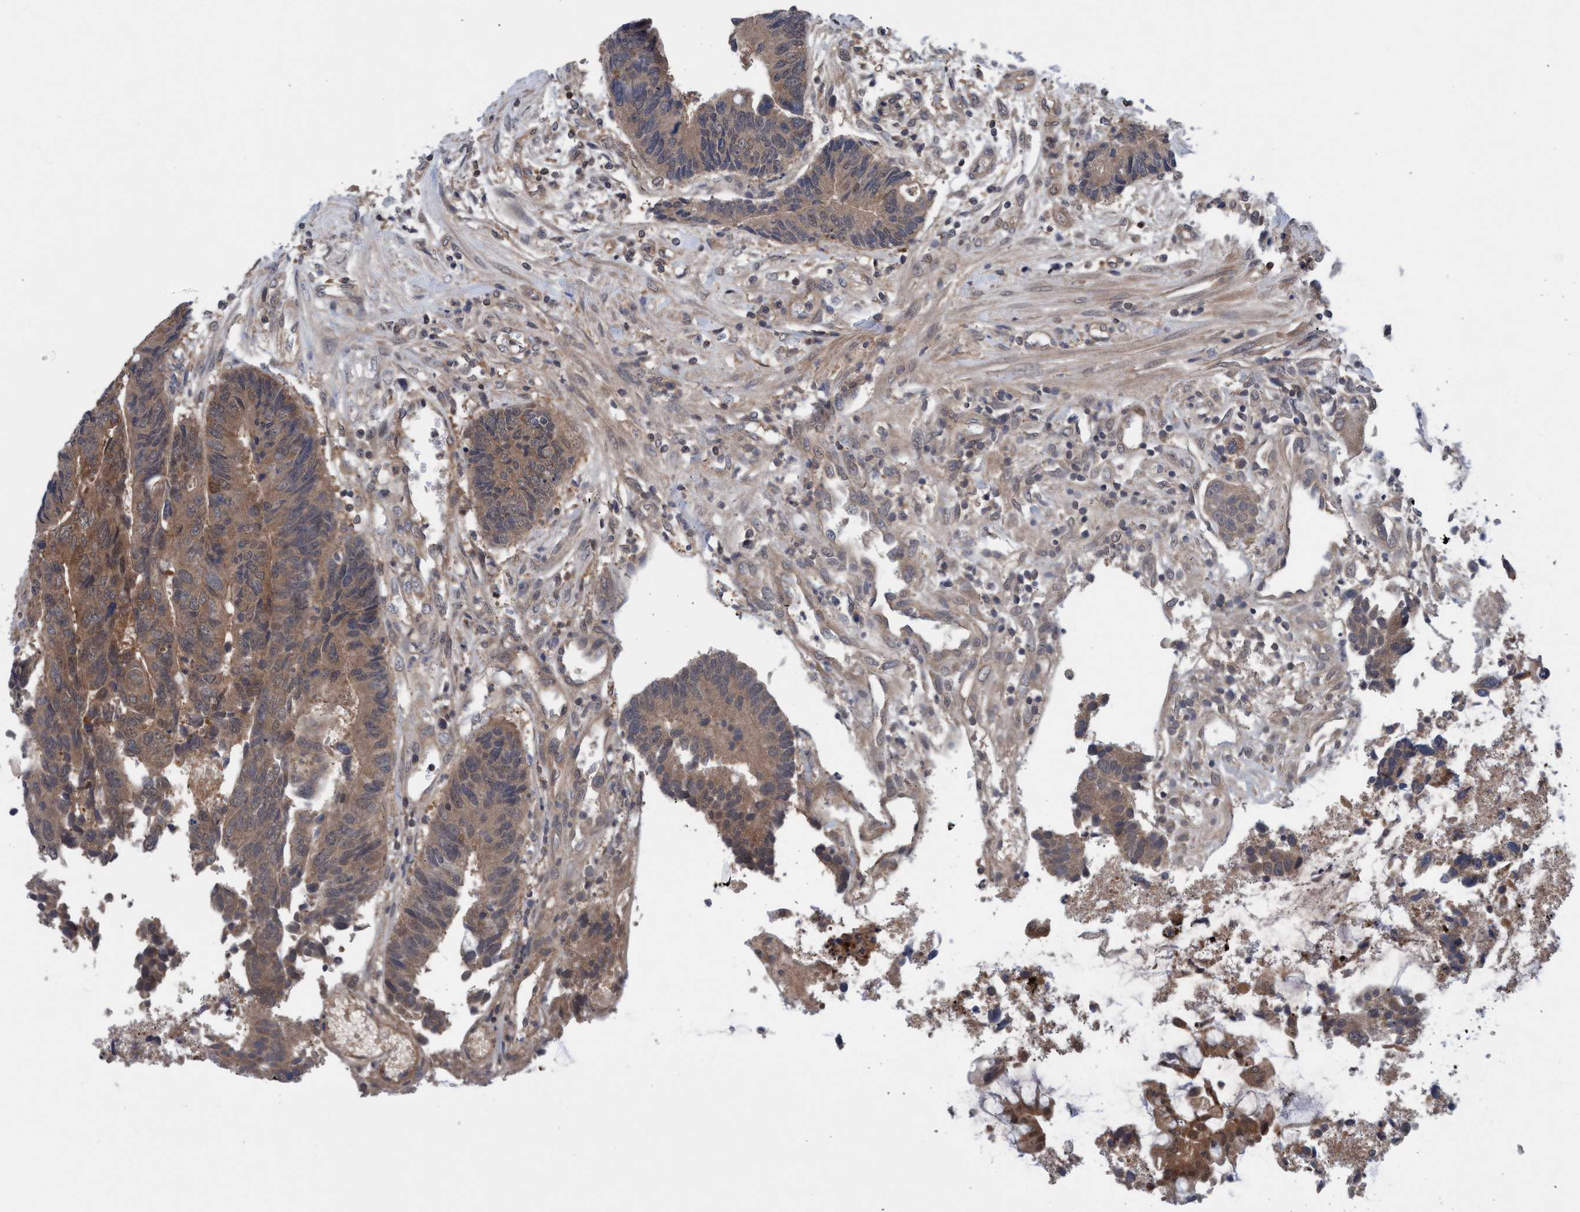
{"staining": {"intensity": "moderate", "quantity": ">75%", "location": "cytoplasmic/membranous"}, "tissue": "colorectal cancer", "cell_type": "Tumor cells", "image_type": "cancer", "snomed": [{"axis": "morphology", "description": "Adenocarcinoma, NOS"}, {"axis": "topography", "description": "Rectum"}], "caption": "Immunohistochemical staining of human colorectal cancer reveals moderate cytoplasmic/membranous protein staining in about >75% of tumor cells.", "gene": "GLOD4", "patient": {"sex": "male", "age": 84}}